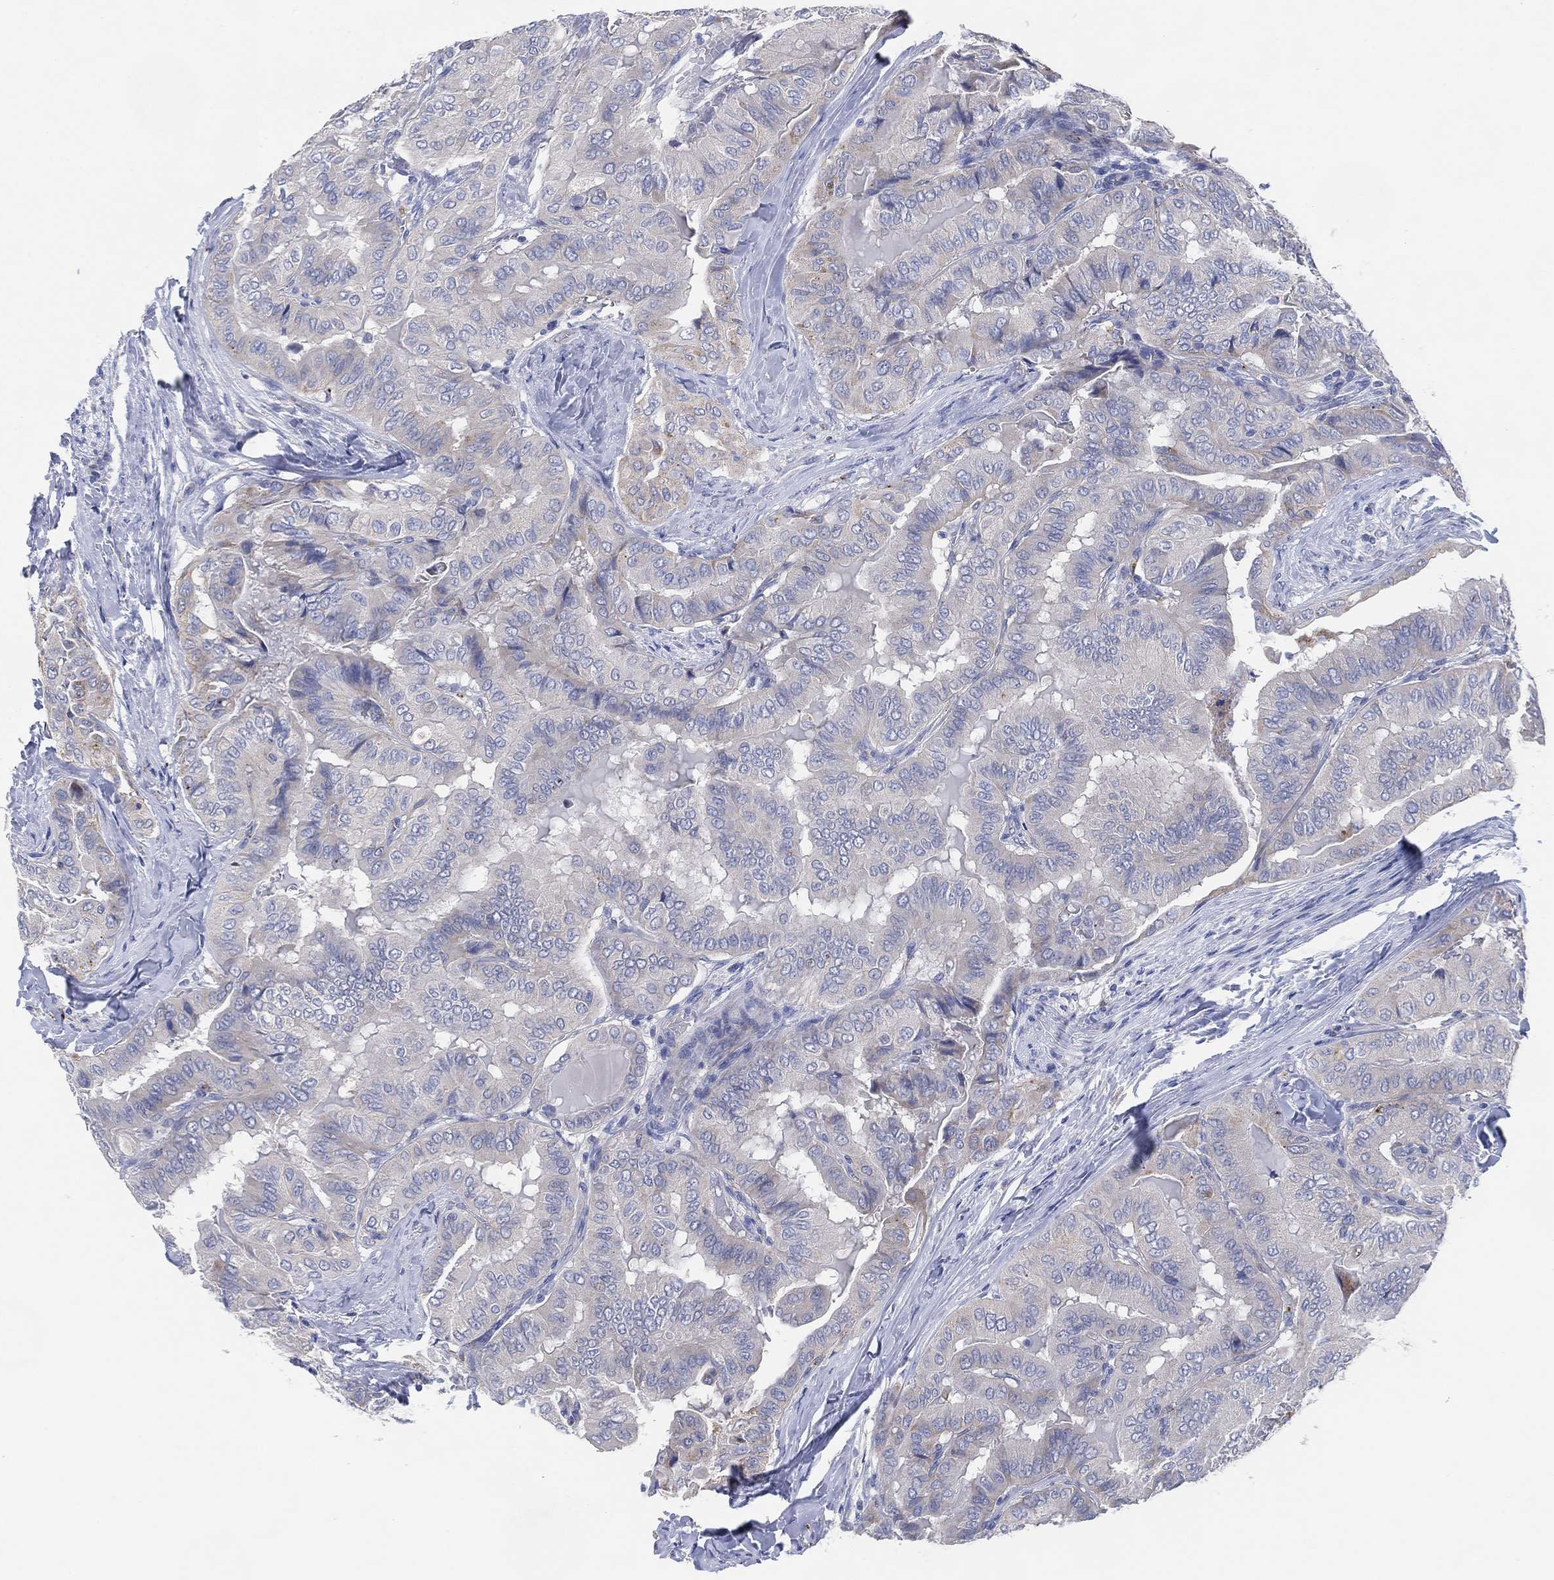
{"staining": {"intensity": "negative", "quantity": "none", "location": "none"}, "tissue": "thyroid cancer", "cell_type": "Tumor cells", "image_type": "cancer", "snomed": [{"axis": "morphology", "description": "Papillary adenocarcinoma, NOS"}, {"axis": "topography", "description": "Thyroid gland"}], "caption": "A histopathology image of thyroid papillary adenocarcinoma stained for a protein reveals no brown staining in tumor cells. (Stains: DAB (3,3'-diaminobenzidine) immunohistochemistry (IHC) with hematoxylin counter stain, Microscopy: brightfield microscopy at high magnification).", "gene": "GALNS", "patient": {"sex": "female", "age": 68}}